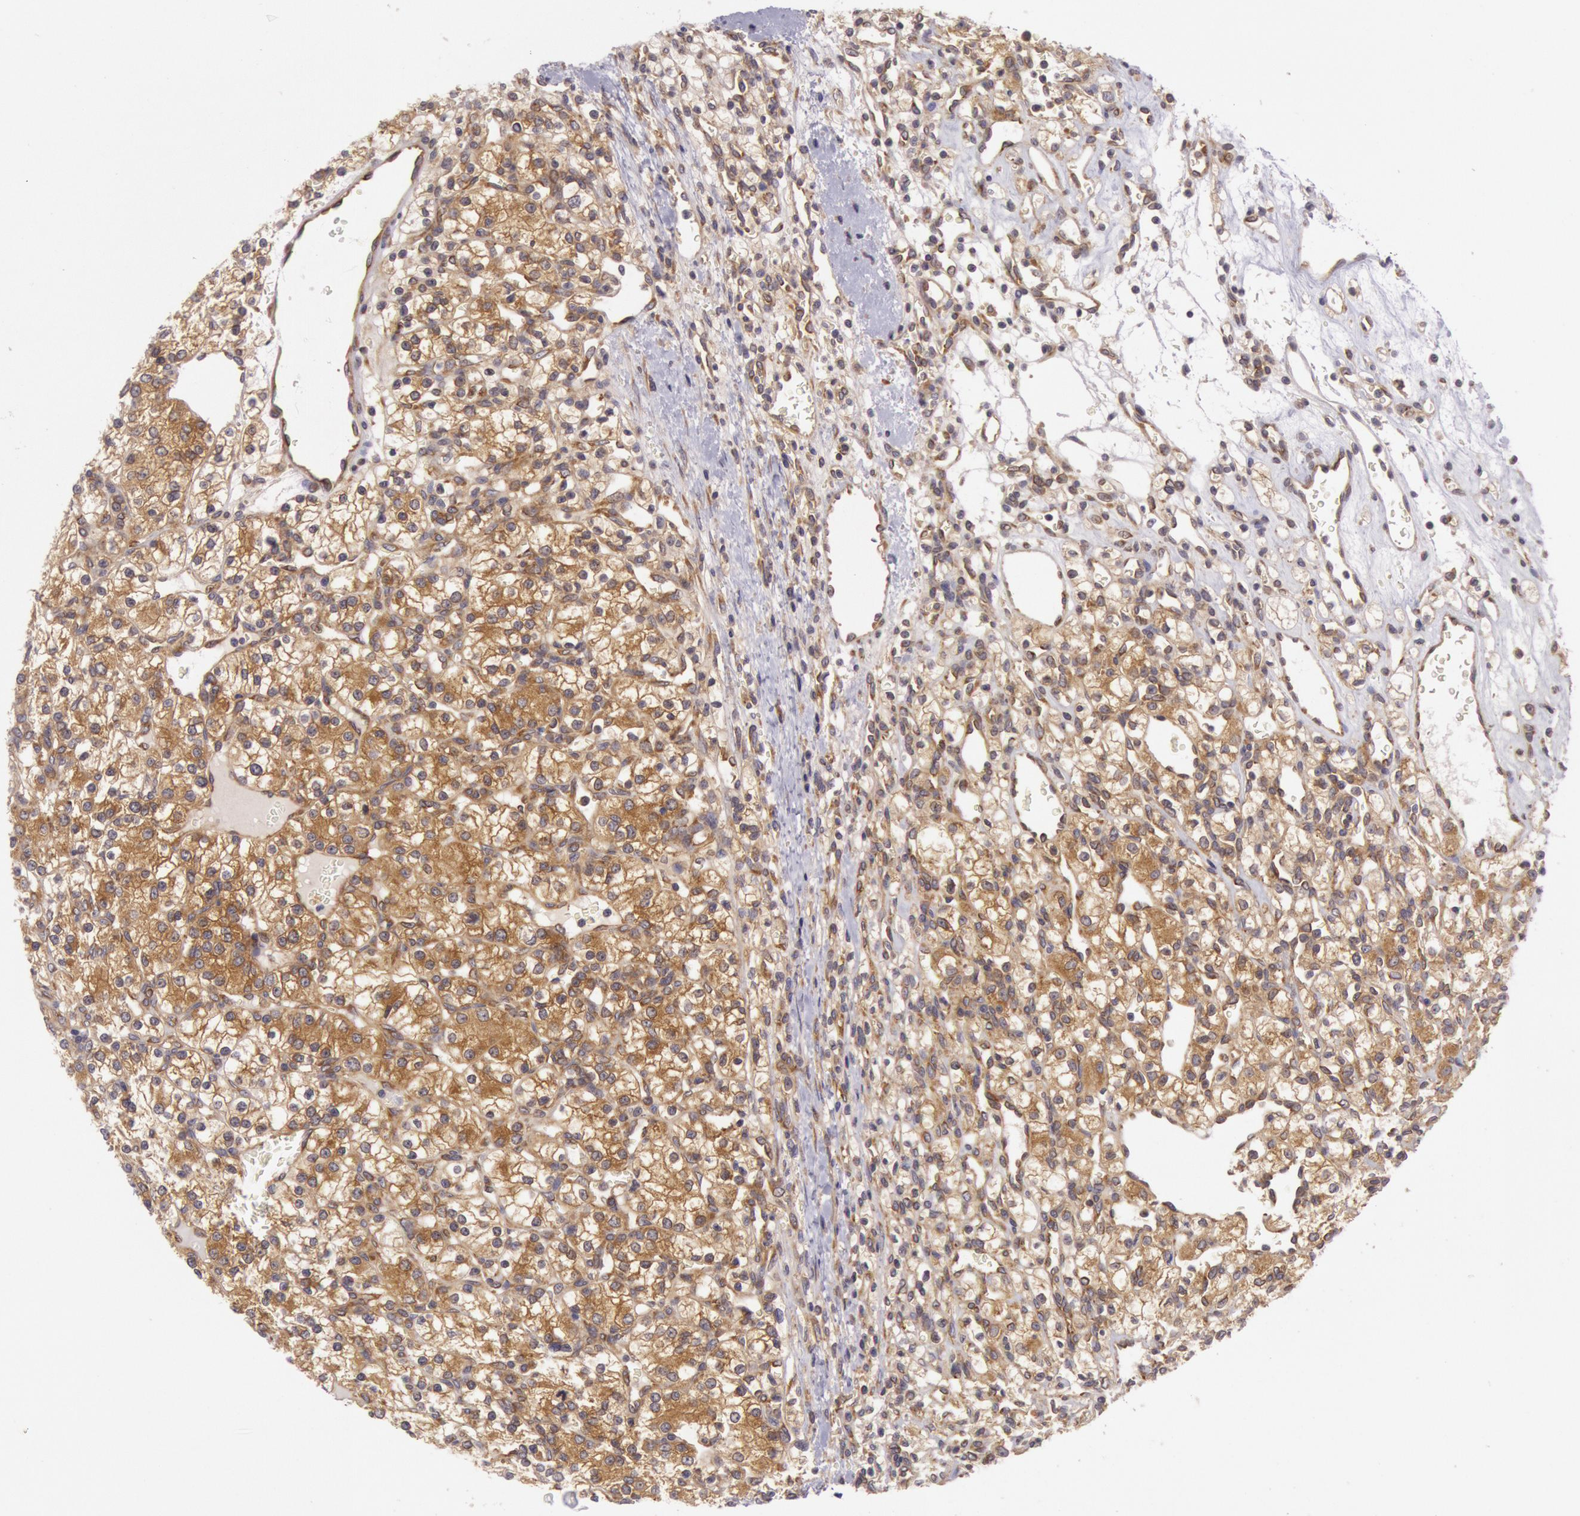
{"staining": {"intensity": "moderate", "quantity": ">75%", "location": "cytoplasmic/membranous"}, "tissue": "renal cancer", "cell_type": "Tumor cells", "image_type": "cancer", "snomed": [{"axis": "morphology", "description": "Adenocarcinoma, NOS"}, {"axis": "topography", "description": "Kidney"}], "caption": "An image showing moderate cytoplasmic/membranous staining in approximately >75% of tumor cells in renal cancer (adenocarcinoma), as visualized by brown immunohistochemical staining.", "gene": "CHUK", "patient": {"sex": "female", "age": 62}}